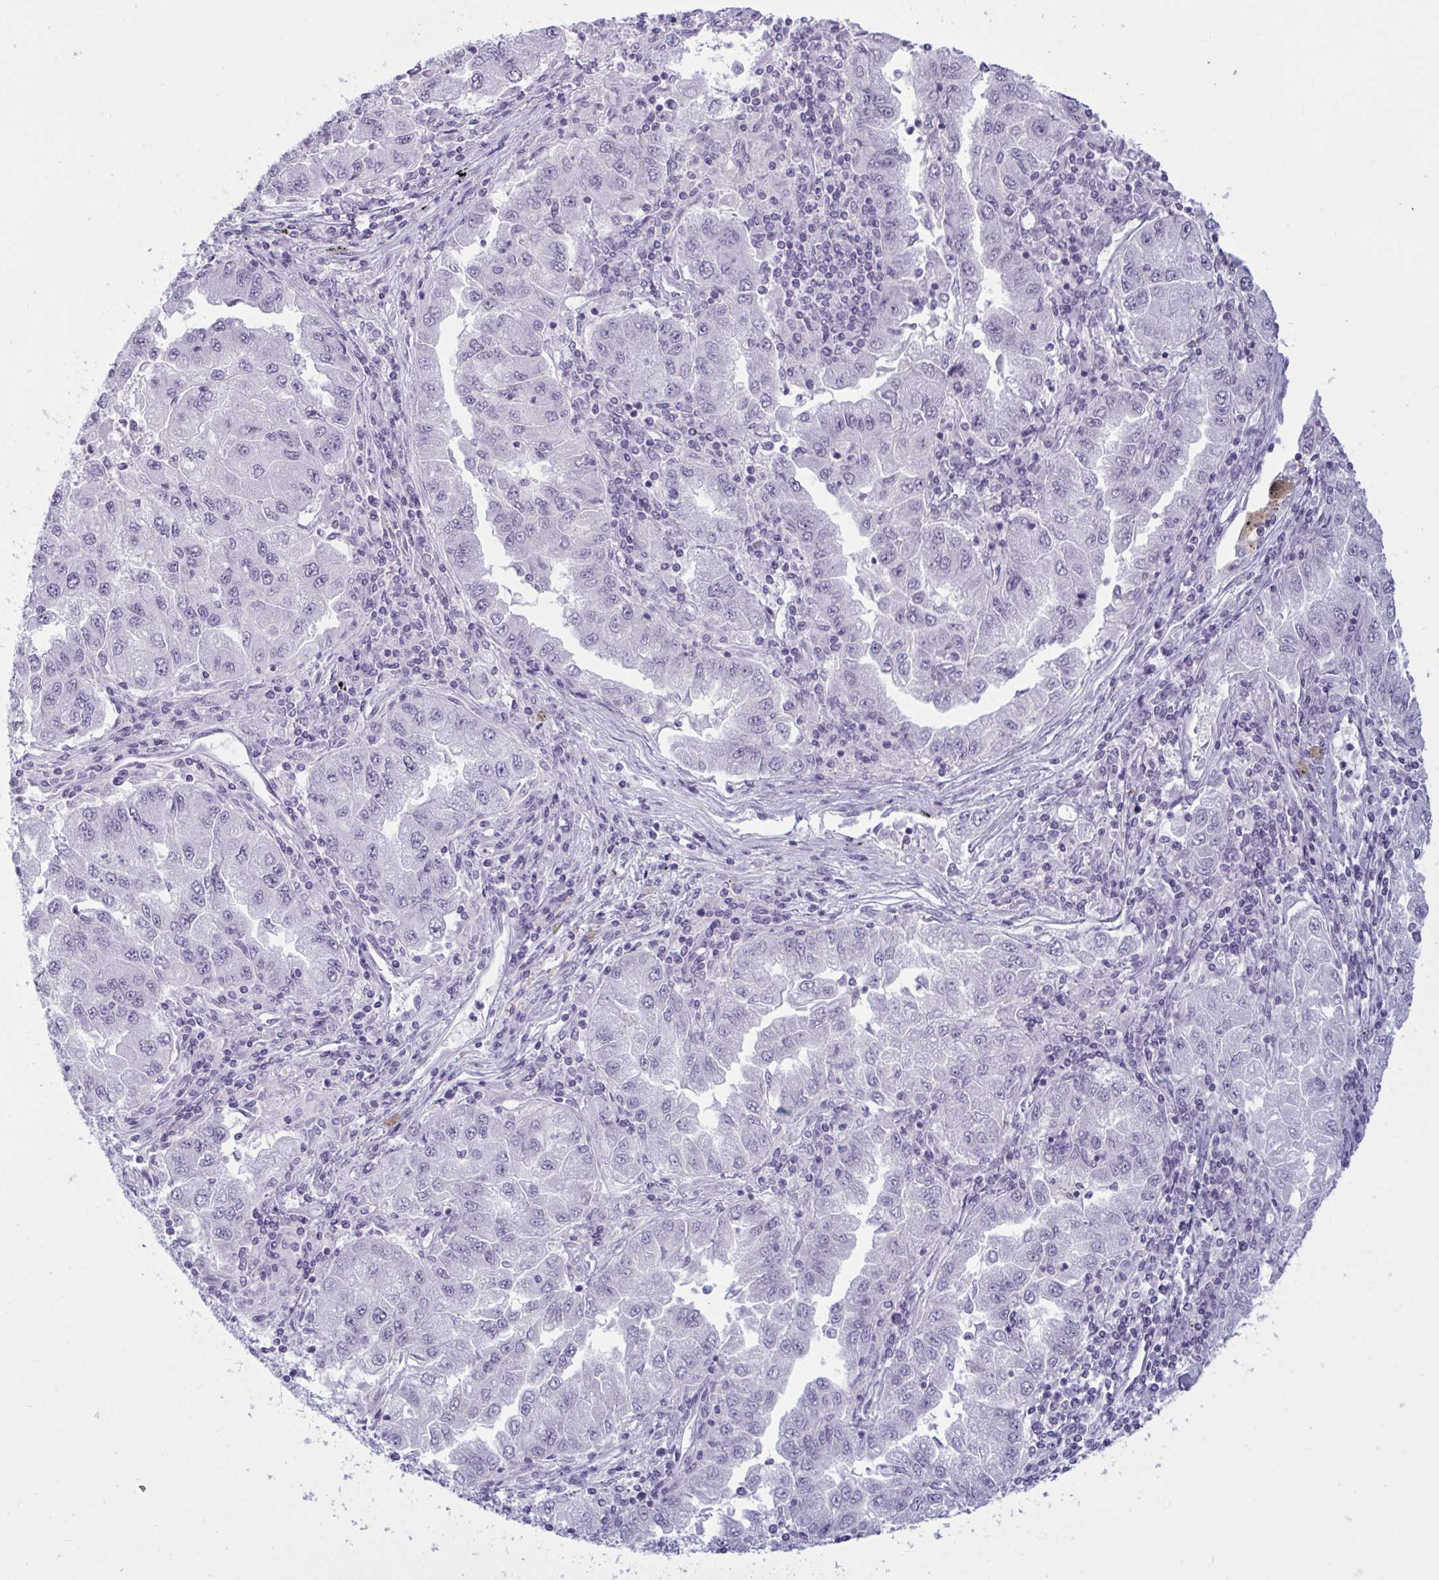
{"staining": {"intensity": "negative", "quantity": "none", "location": "none"}, "tissue": "lung cancer", "cell_type": "Tumor cells", "image_type": "cancer", "snomed": [{"axis": "morphology", "description": "Adenocarcinoma, NOS"}, {"axis": "morphology", "description": "Adenocarcinoma primary or metastatic"}, {"axis": "topography", "description": "Lung"}], "caption": "A micrograph of lung adenocarcinoma primary or metastatic stained for a protein demonstrates no brown staining in tumor cells.", "gene": "TBC1D4", "patient": {"sex": "male", "age": 74}}